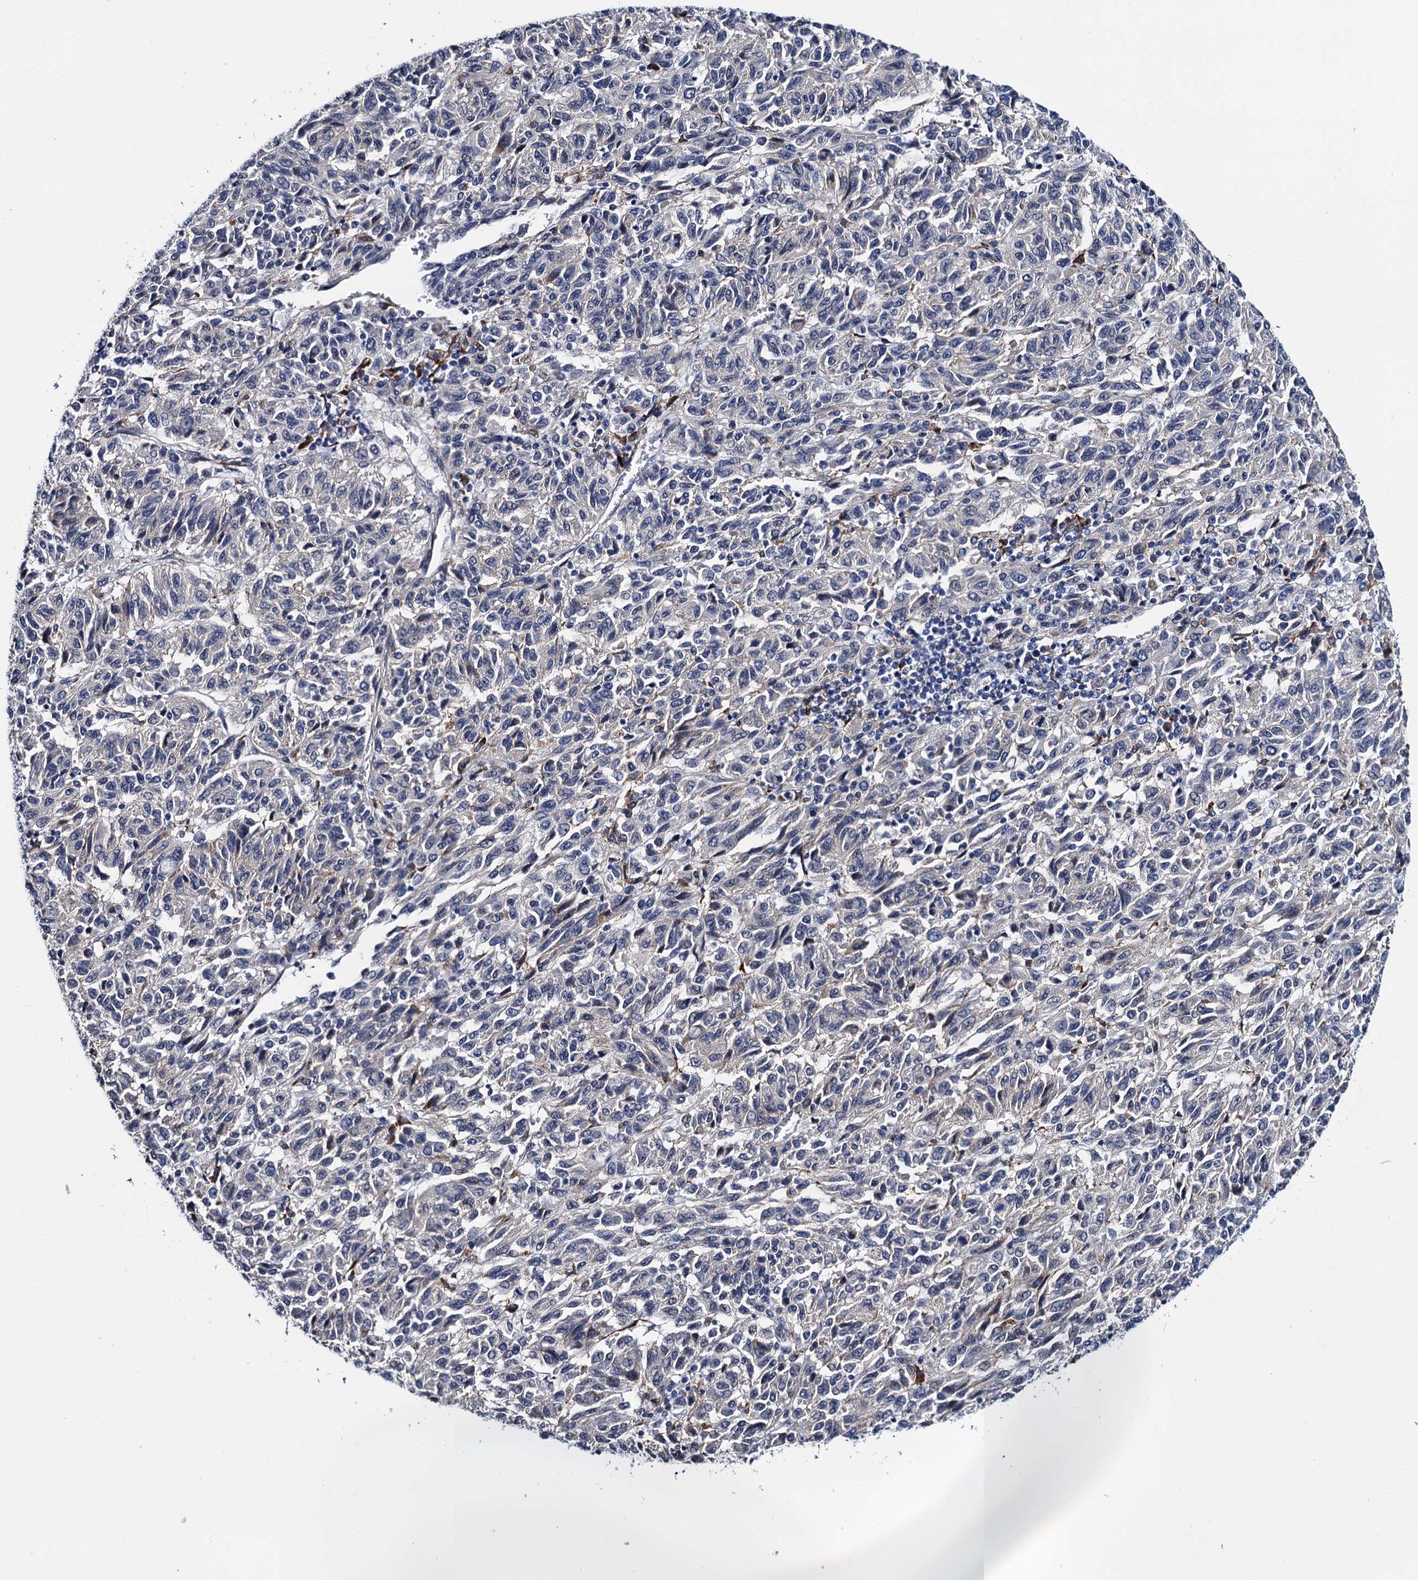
{"staining": {"intensity": "negative", "quantity": "none", "location": "none"}, "tissue": "melanoma", "cell_type": "Tumor cells", "image_type": "cancer", "snomed": [{"axis": "morphology", "description": "Malignant melanoma, Metastatic site"}, {"axis": "topography", "description": "Lung"}], "caption": "Human malignant melanoma (metastatic site) stained for a protein using IHC reveals no positivity in tumor cells.", "gene": "SLC7A10", "patient": {"sex": "male", "age": 64}}